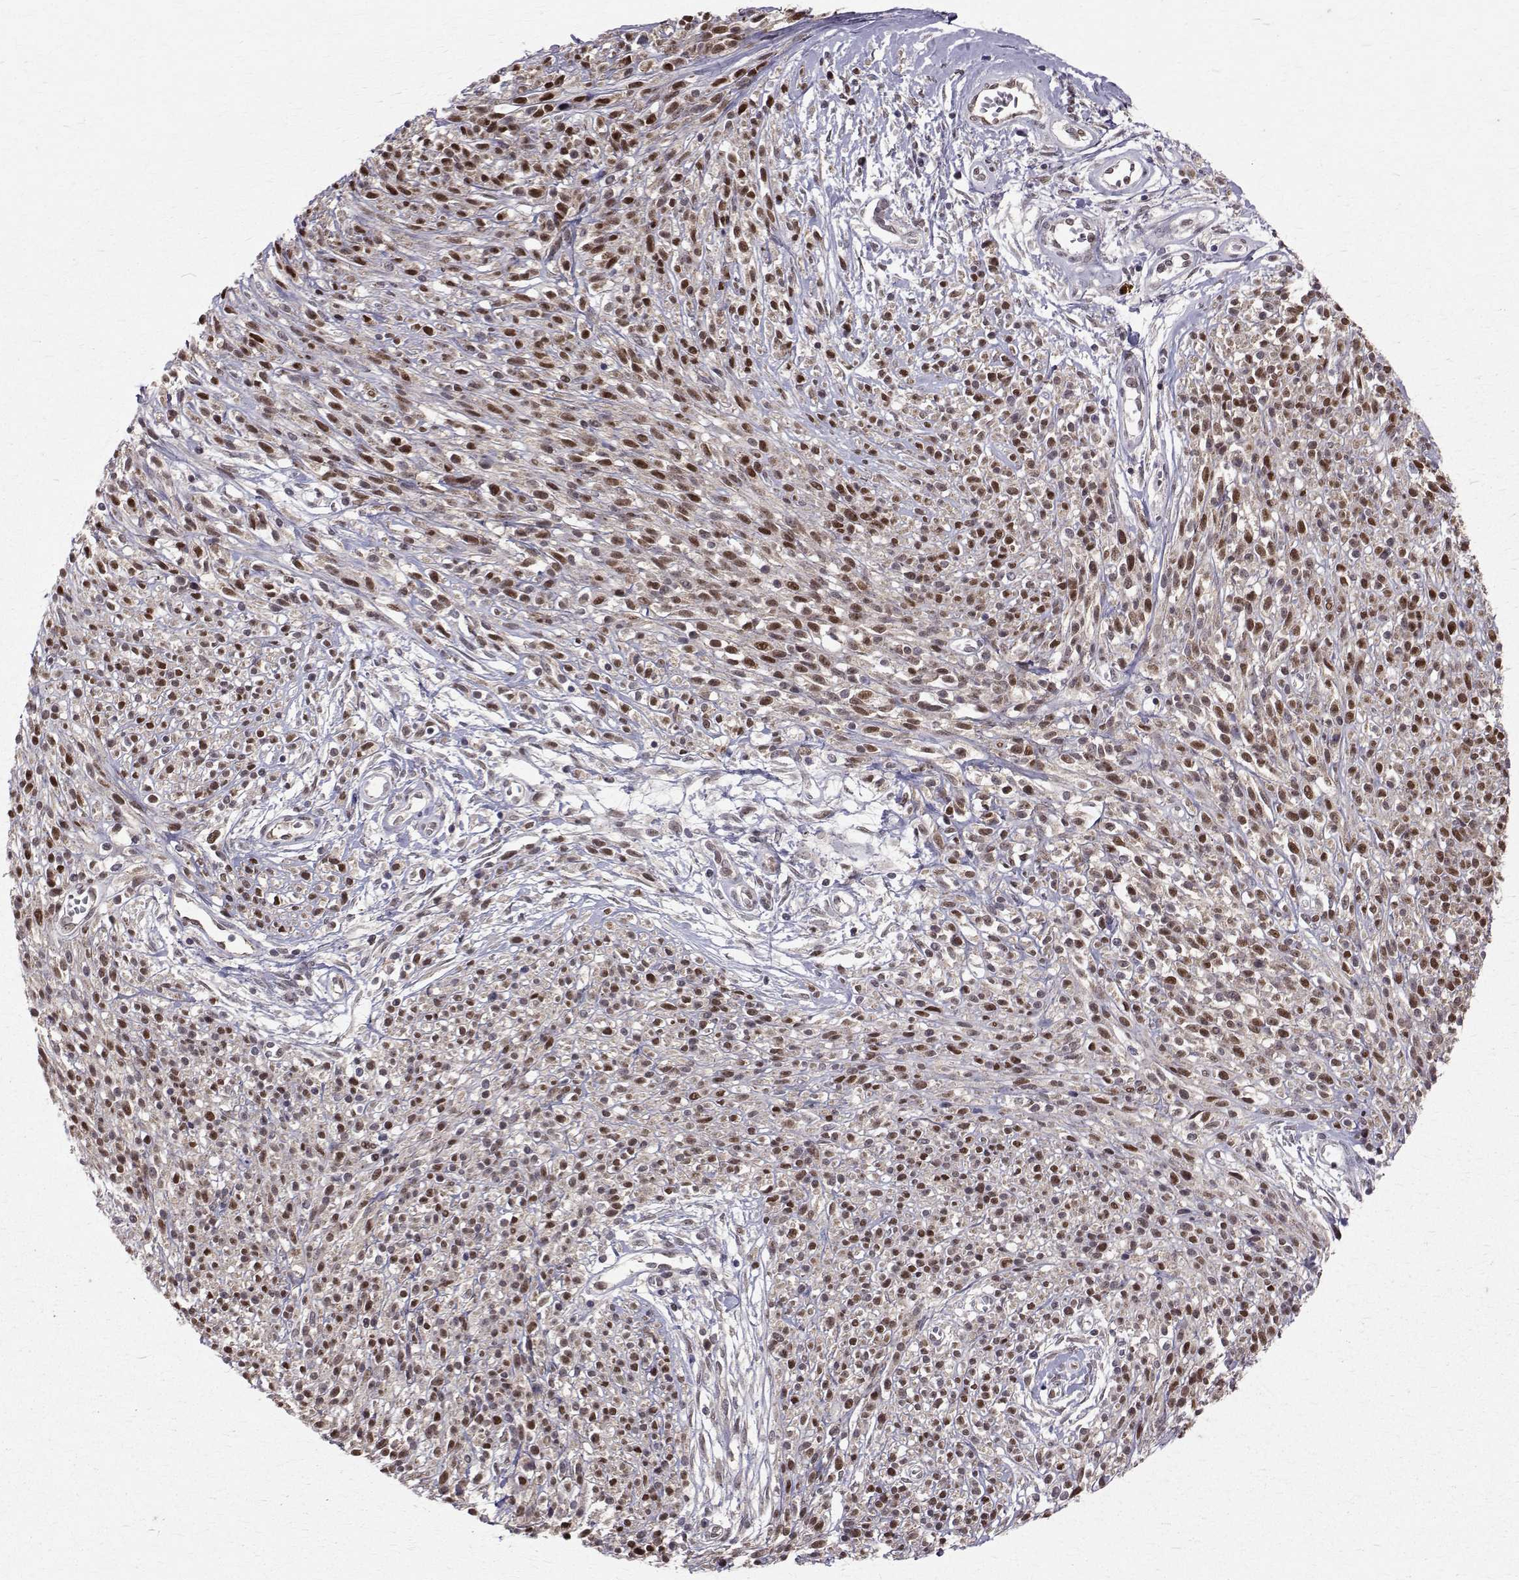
{"staining": {"intensity": "moderate", "quantity": ">75%", "location": "nuclear"}, "tissue": "melanoma", "cell_type": "Tumor cells", "image_type": "cancer", "snomed": [{"axis": "morphology", "description": "Malignant melanoma, NOS"}, {"axis": "topography", "description": "Skin"}, {"axis": "topography", "description": "Skin of trunk"}], "caption": "Tumor cells reveal moderate nuclear staining in about >75% of cells in malignant melanoma.", "gene": "NIF3L1", "patient": {"sex": "male", "age": 74}}